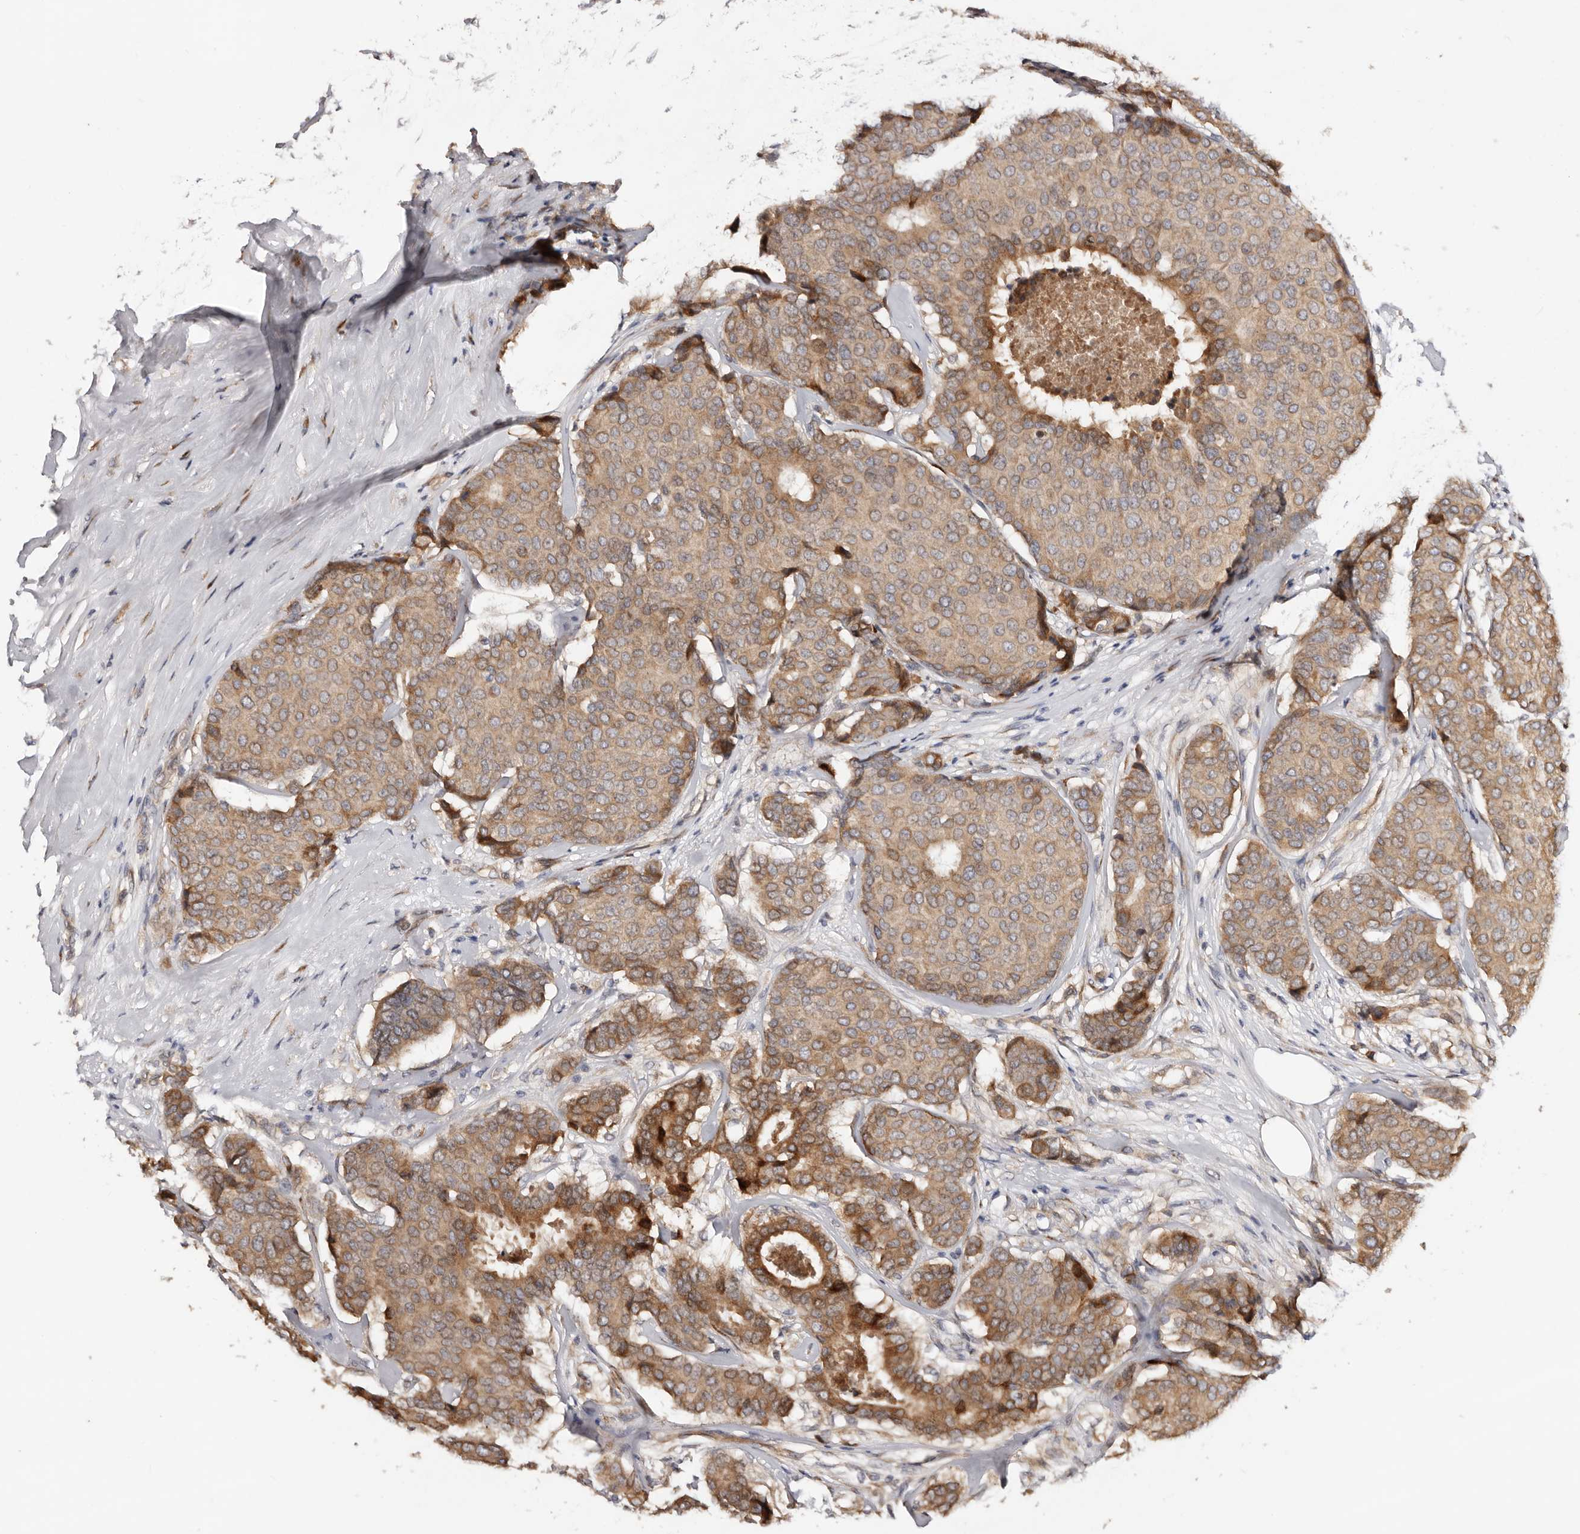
{"staining": {"intensity": "moderate", "quantity": ">75%", "location": "cytoplasmic/membranous"}, "tissue": "breast cancer", "cell_type": "Tumor cells", "image_type": "cancer", "snomed": [{"axis": "morphology", "description": "Duct carcinoma"}, {"axis": "topography", "description": "Breast"}], "caption": "Protein expression analysis of human intraductal carcinoma (breast) reveals moderate cytoplasmic/membranous staining in approximately >75% of tumor cells.", "gene": "DACT2", "patient": {"sex": "female", "age": 75}}